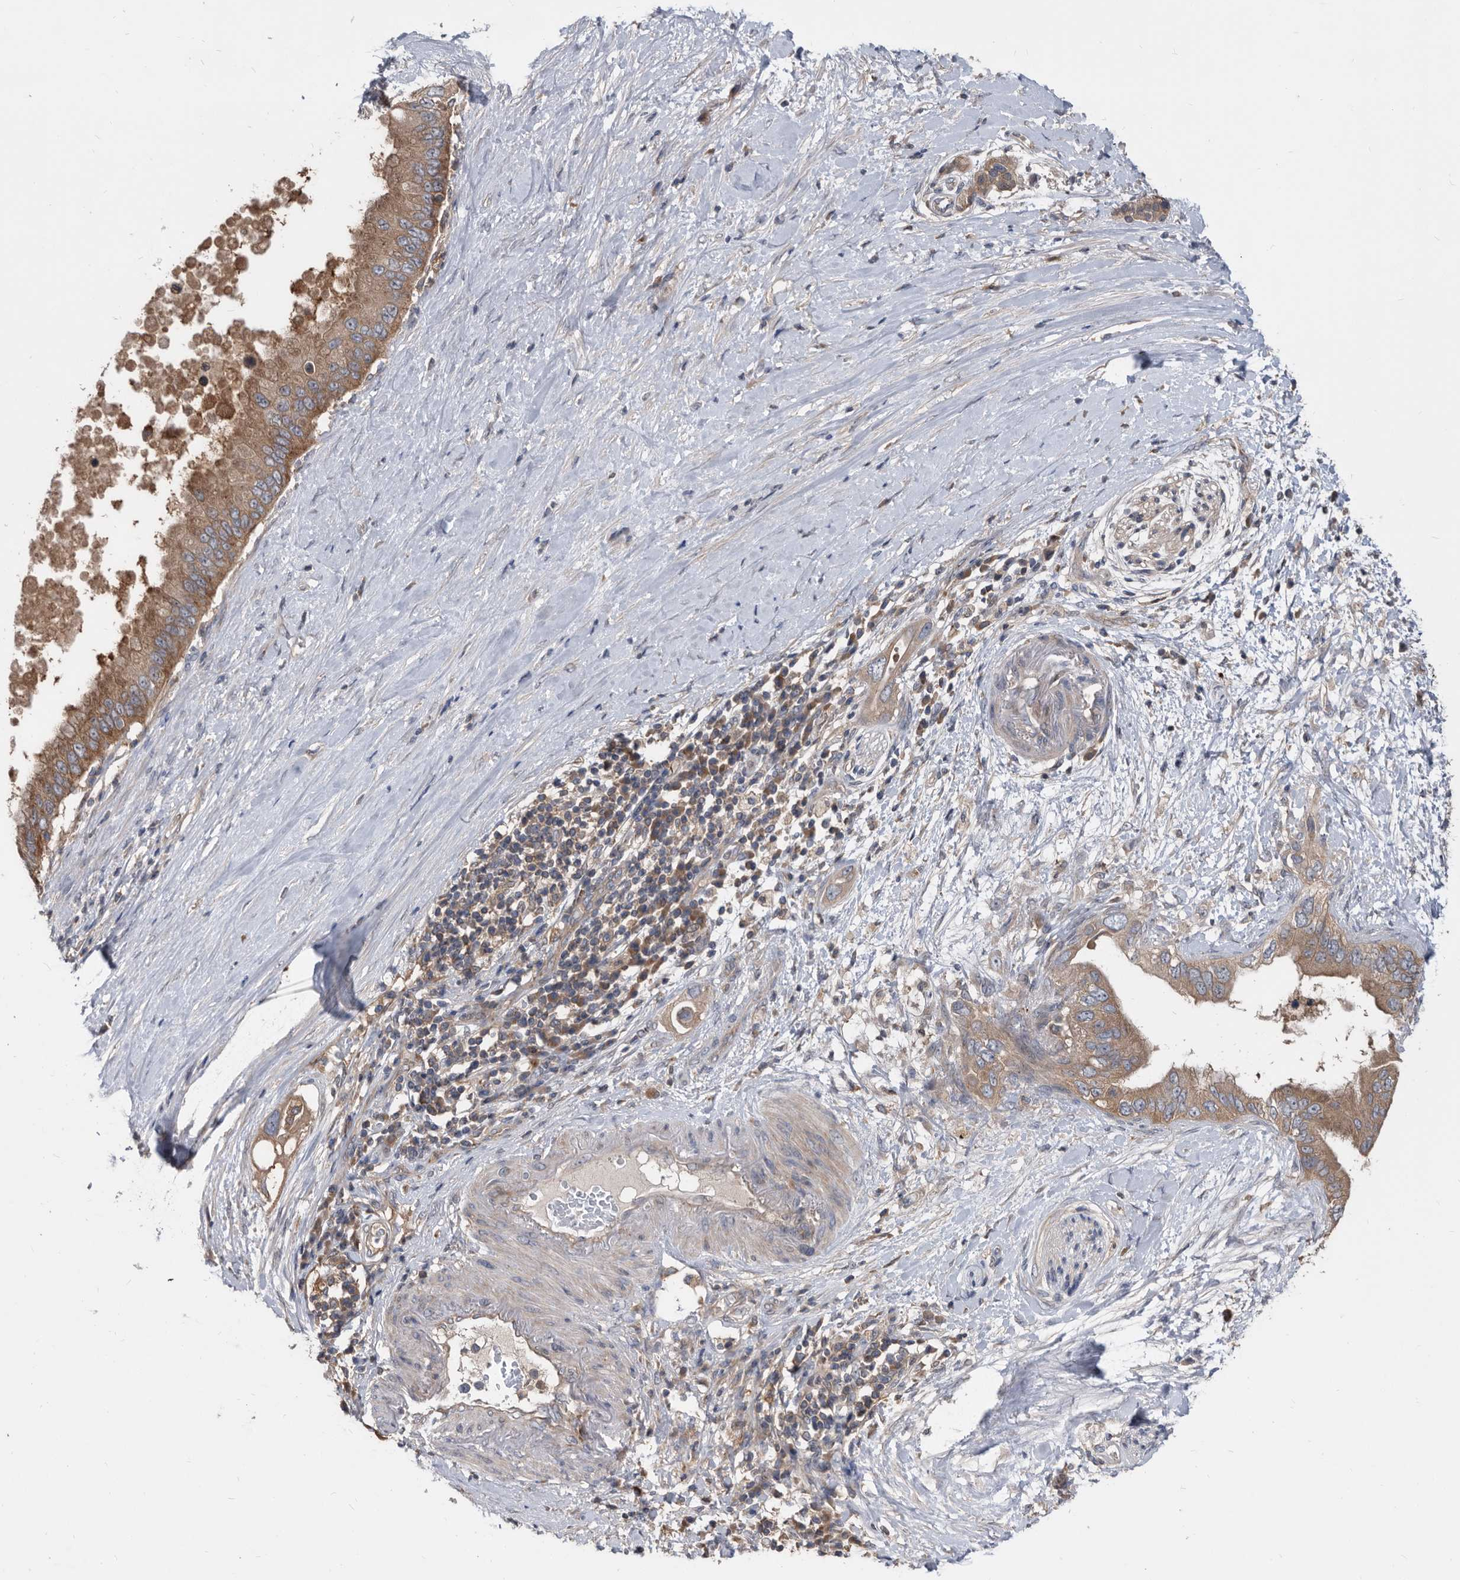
{"staining": {"intensity": "moderate", "quantity": ">75%", "location": "cytoplasmic/membranous"}, "tissue": "pancreatic cancer", "cell_type": "Tumor cells", "image_type": "cancer", "snomed": [{"axis": "morphology", "description": "Adenocarcinoma, NOS"}, {"axis": "topography", "description": "Pancreas"}], "caption": "A high-resolution micrograph shows immunohistochemistry (IHC) staining of pancreatic cancer (adenocarcinoma), which reveals moderate cytoplasmic/membranous expression in approximately >75% of tumor cells.", "gene": "APEH", "patient": {"sex": "female", "age": 56}}